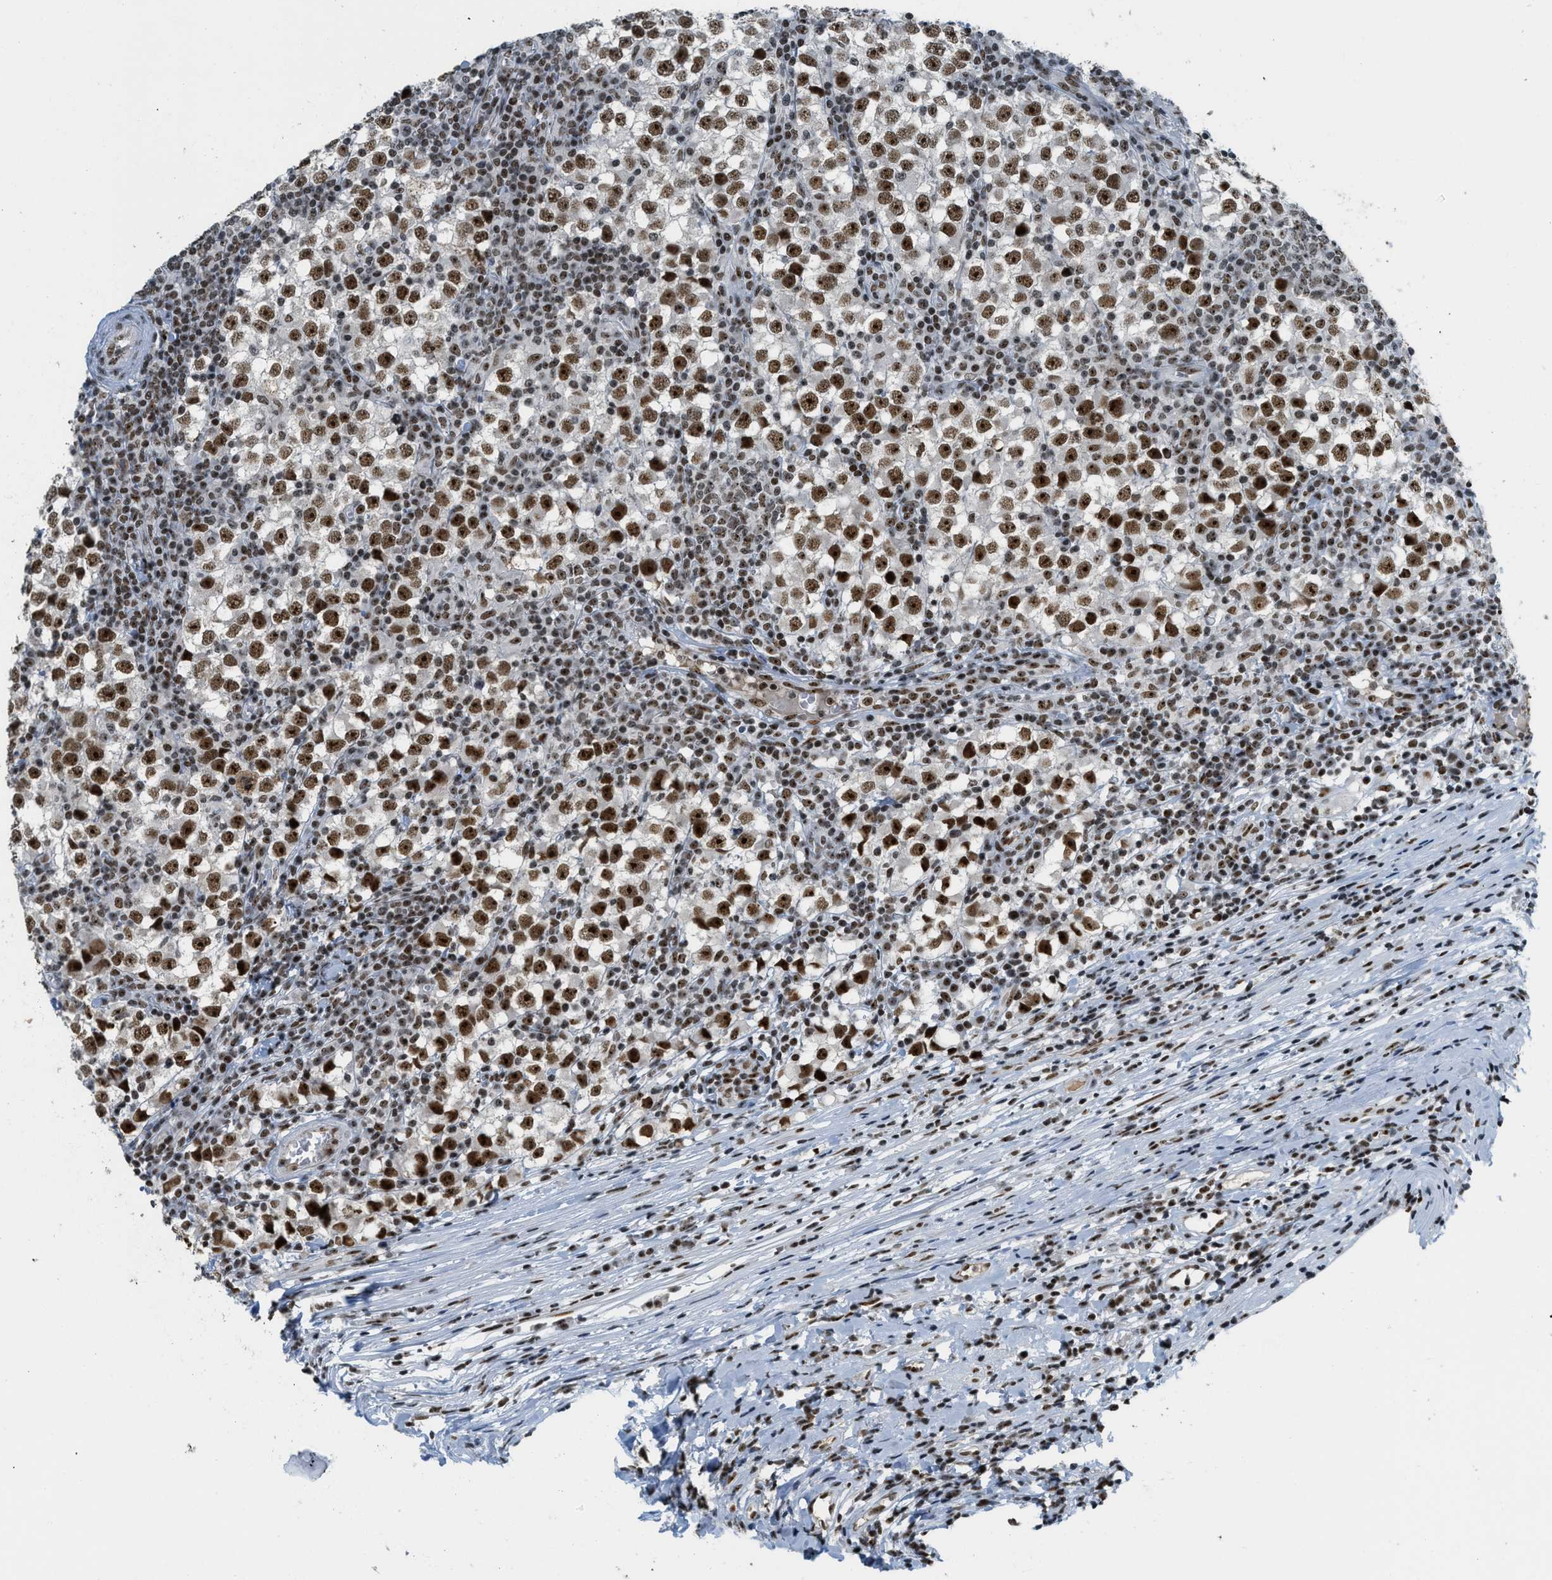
{"staining": {"intensity": "strong", "quantity": ">75%", "location": "nuclear"}, "tissue": "testis cancer", "cell_type": "Tumor cells", "image_type": "cancer", "snomed": [{"axis": "morphology", "description": "Seminoma, NOS"}, {"axis": "topography", "description": "Testis"}], "caption": "This photomicrograph displays IHC staining of human seminoma (testis), with high strong nuclear staining in approximately >75% of tumor cells.", "gene": "URB1", "patient": {"sex": "male", "age": 65}}